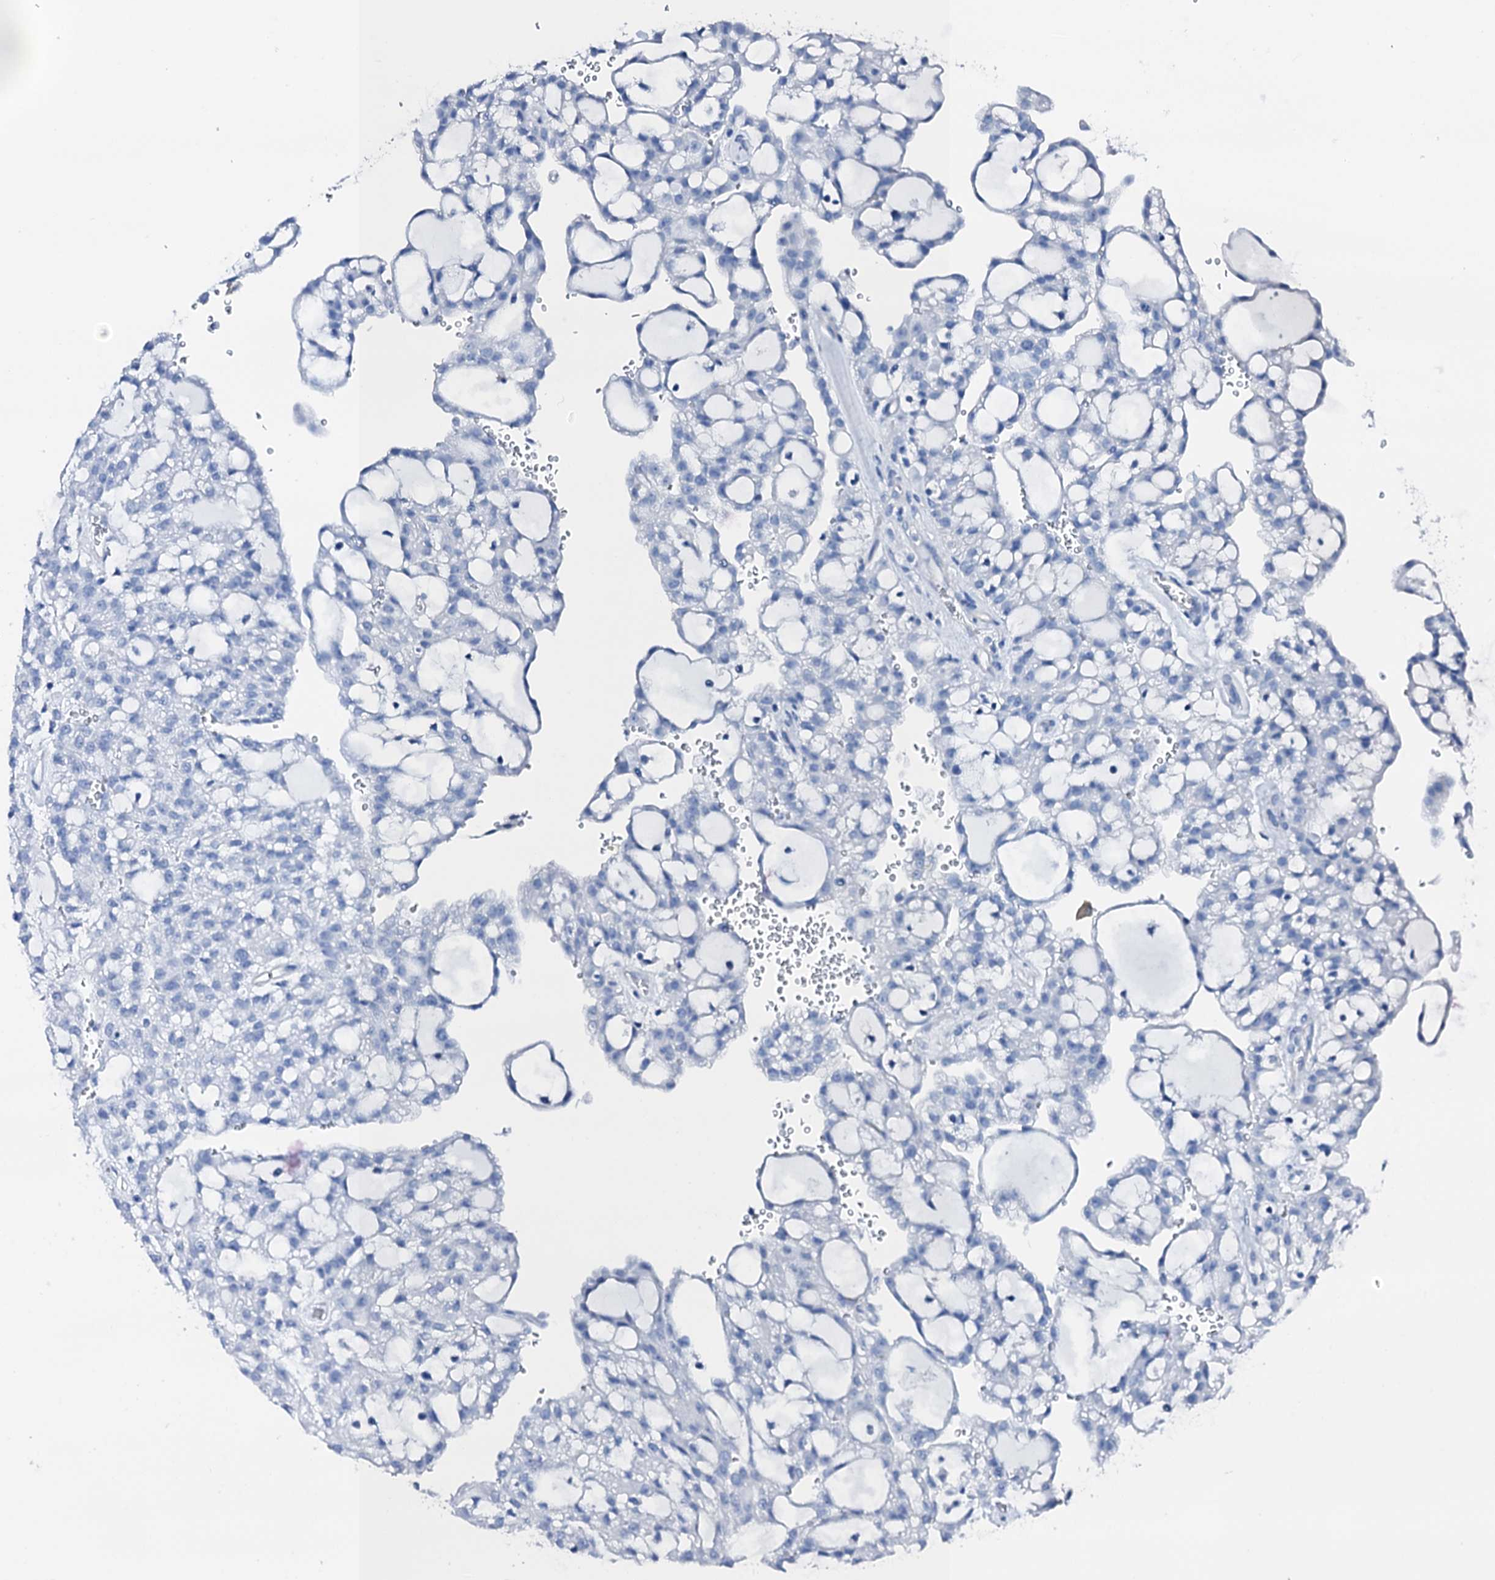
{"staining": {"intensity": "negative", "quantity": "none", "location": "none"}, "tissue": "renal cancer", "cell_type": "Tumor cells", "image_type": "cancer", "snomed": [{"axis": "morphology", "description": "Adenocarcinoma, NOS"}, {"axis": "topography", "description": "Kidney"}], "caption": "Renal cancer was stained to show a protein in brown. There is no significant staining in tumor cells. (Brightfield microscopy of DAB (3,3'-diaminobenzidine) IHC at high magnification).", "gene": "PTH", "patient": {"sex": "male", "age": 63}}